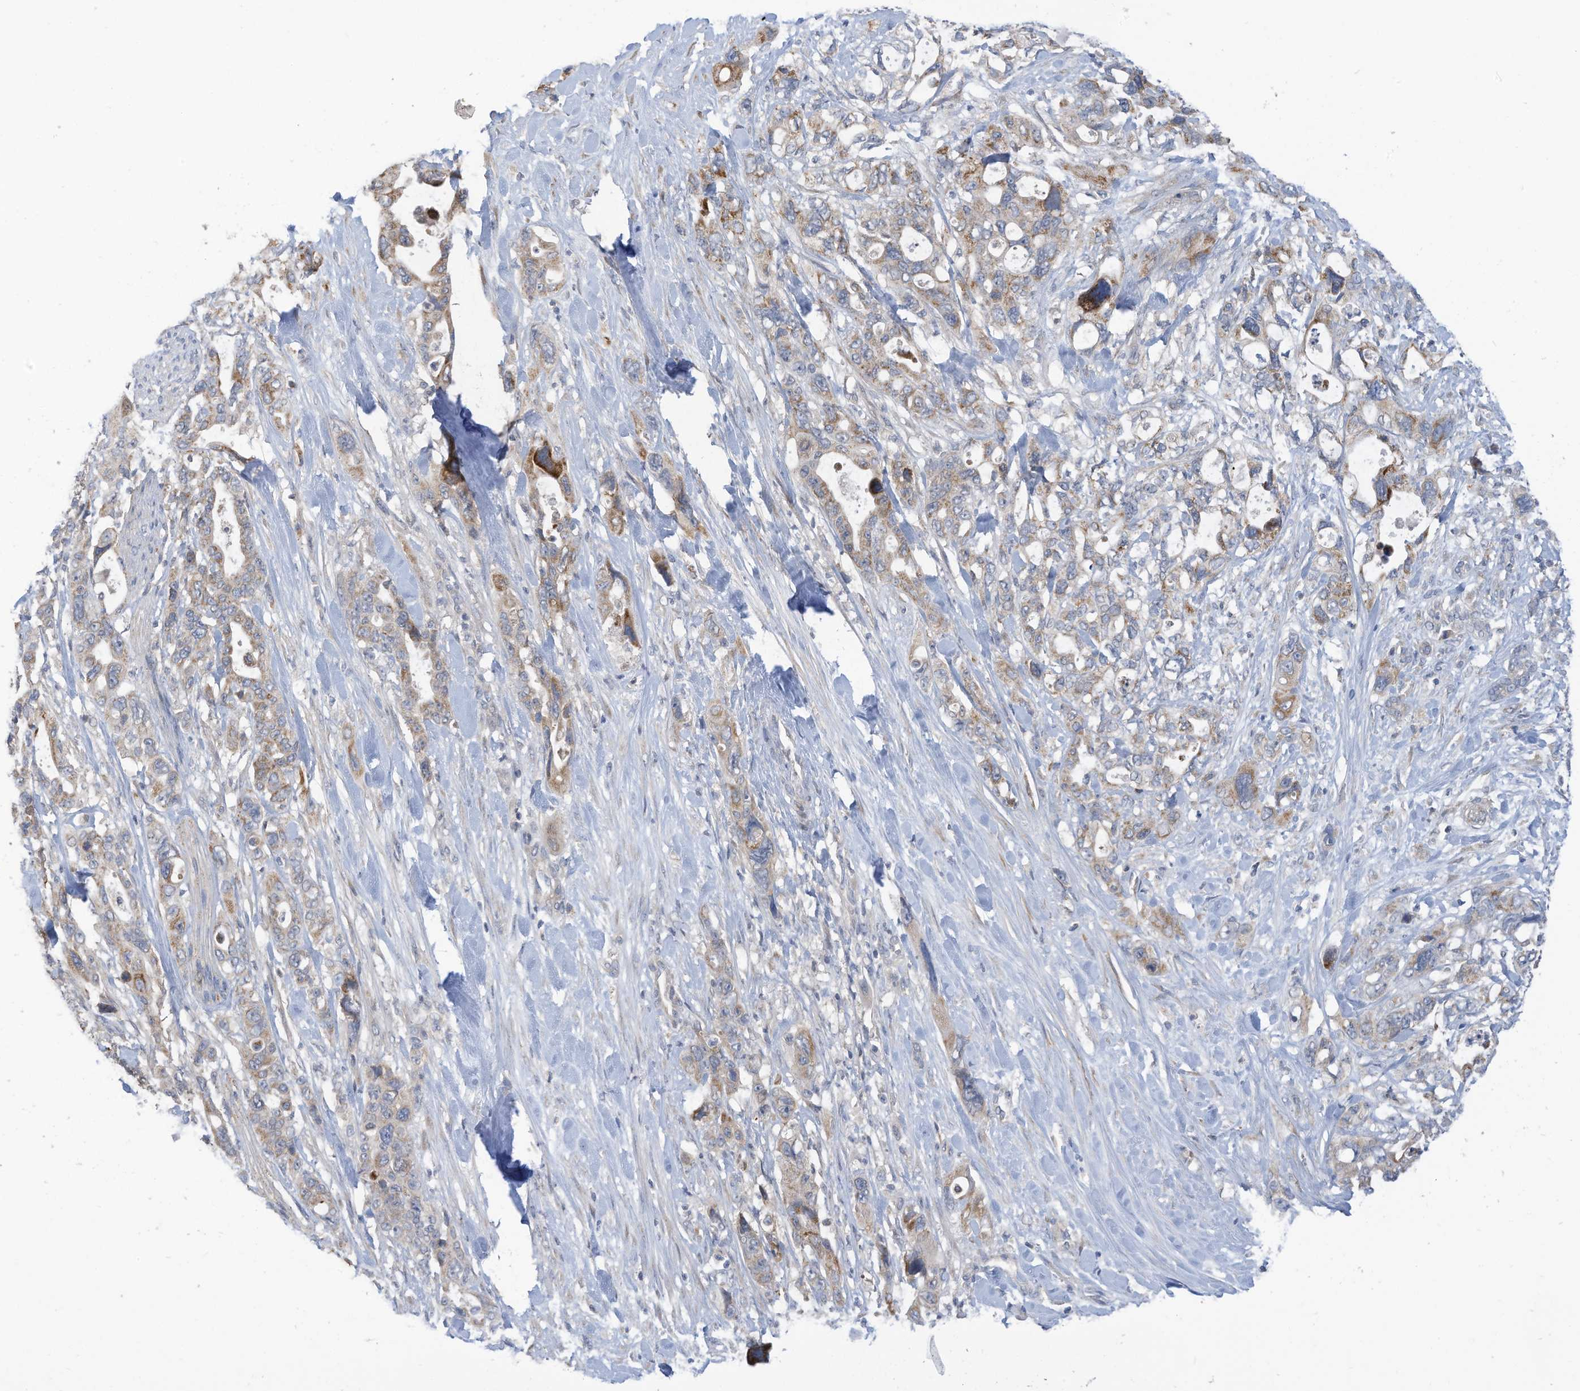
{"staining": {"intensity": "moderate", "quantity": "25%-75%", "location": "cytoplasmic/membranous"}, "tissue": "pancreatic cancer", "cell_type": "Tumor cells", "image_type": "cancer", "snomed": [{"axis": "morphology", "description": "Adenocarcinoma, NOS"}, {"axis": "topography", "description": "Pancreas"}], "caption": "IHC image of adenocarcinoma (pancreatic) stained for a protein (brown), which reveals medium levels of moderate cytoplasmic/membranous expression in approximately 25%-75% of tumor cells.", "gene": "SCGB1D2", "patient": {"sex": "male", "age": 46}}